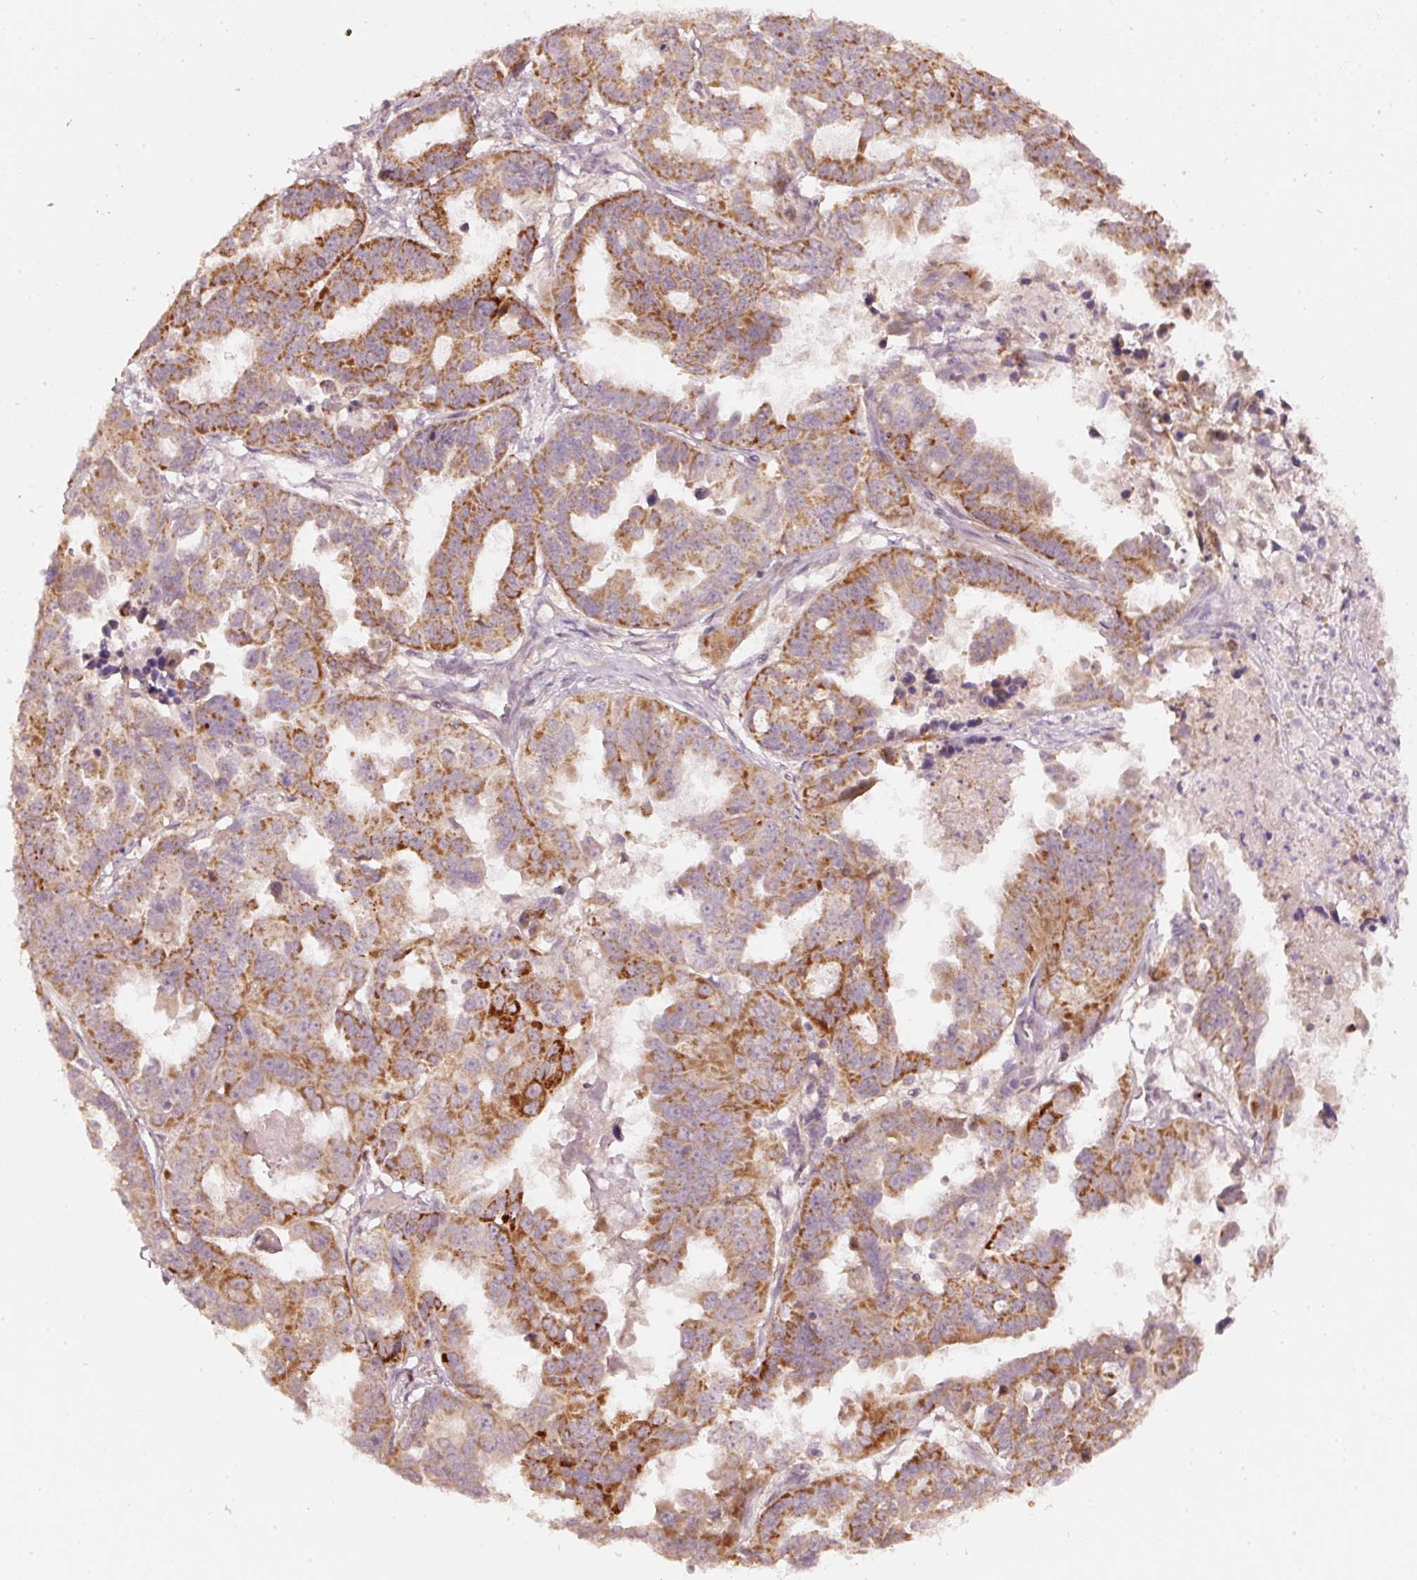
{"staining": {"intensity": "strong", "quantity": "25%-75%", "location": "cytoplasmic/membranous"}, "tissue": "ovarian cancer", "cell_type": "Tumor cells", "image_type": "cancer", "snomed": [{"axis": "morphology", "description": "Adenocarcinoma, NOS"}, {"axis": "morphology", "description": "Carcinoma, endometroid"}, {"axis": "topography", "description": "Ovary"}], "caption": "High-power microscopy captured an immunohistochemistry photomicrograph of ovarian cancer, revealing strong cytoplasmic/membranous expression in about 25%-75% of tumor cells. Immunohistochemistry stains the protein in brown and the nuclei are stained blue.", "gene": "ARHGAP22", "patient": {"sex": "female", "age": 72}}